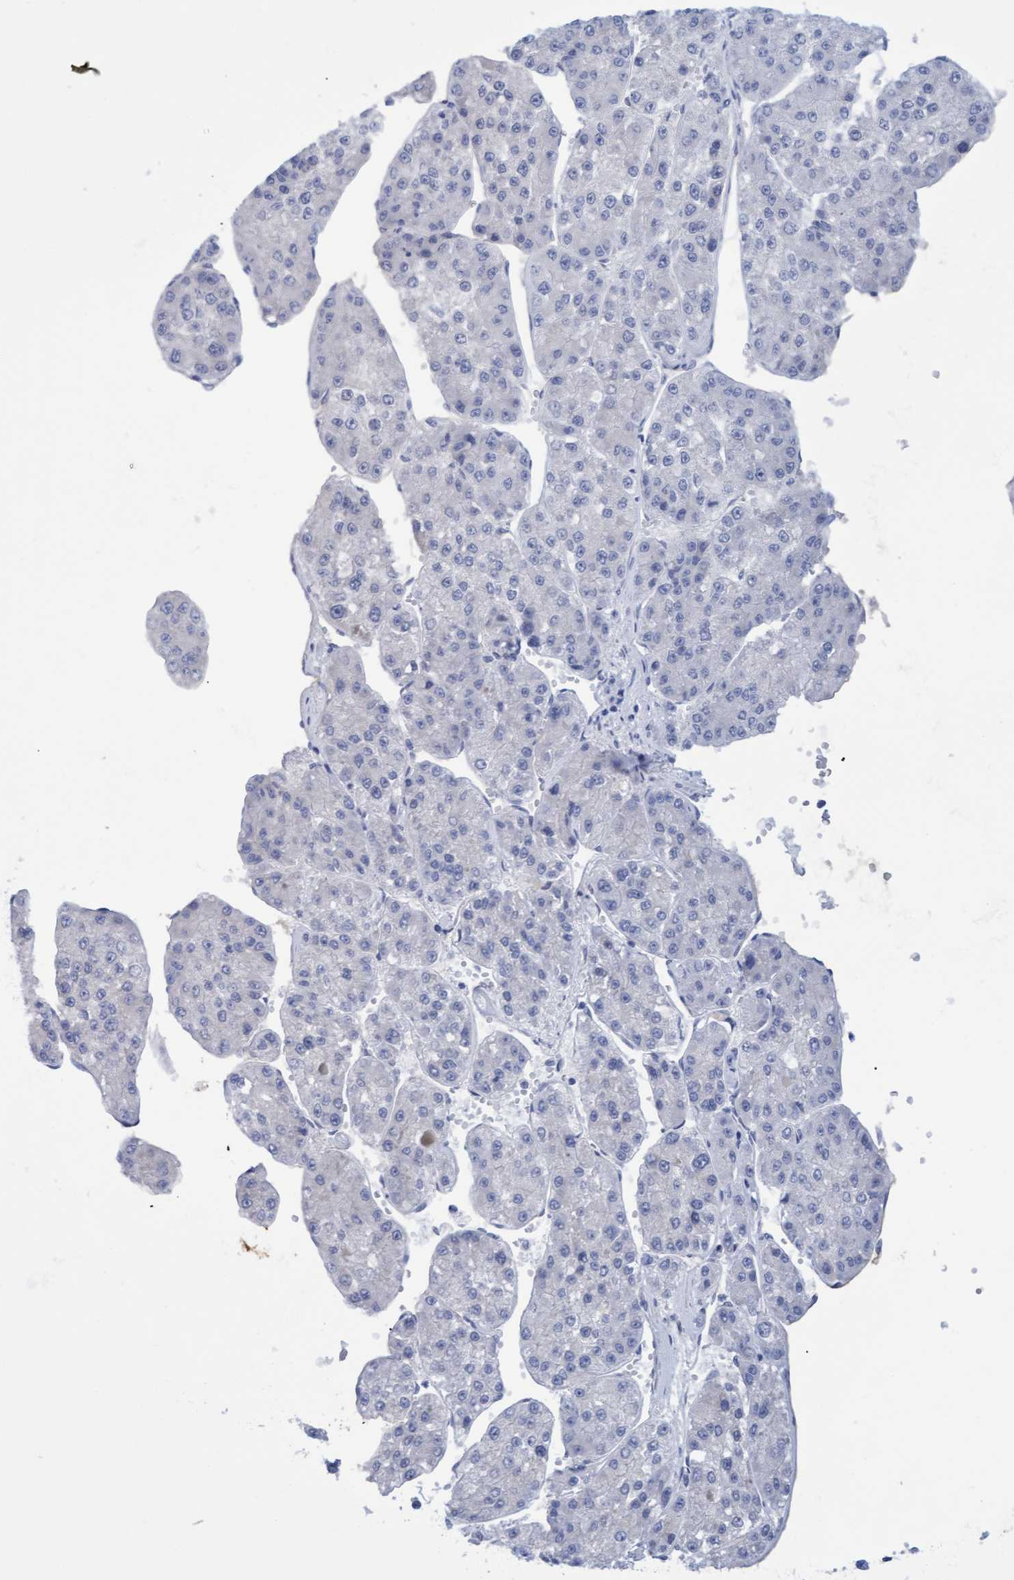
{"staining": {"intensity": "negative", "quantity": "none", "location": "none"}, "tissue": "liver cancer", "cell_type": "Tumor cells", "image_type": "cancer", "snomed": [{"axis": "morphology", "description": "Carcinoma, Hepatocellular, NOS"}, {"axis": "topography", "description": "Liver"}], "caption": "An image of liver cancer stained for a protein exhibits no brown staining in tumor cells. (DAB (3,3'-diaminobenzidine) immunohistochemistry, high magnification).", "gene": "STXBP1", "patient": {"sex": "female", "age": 73}}